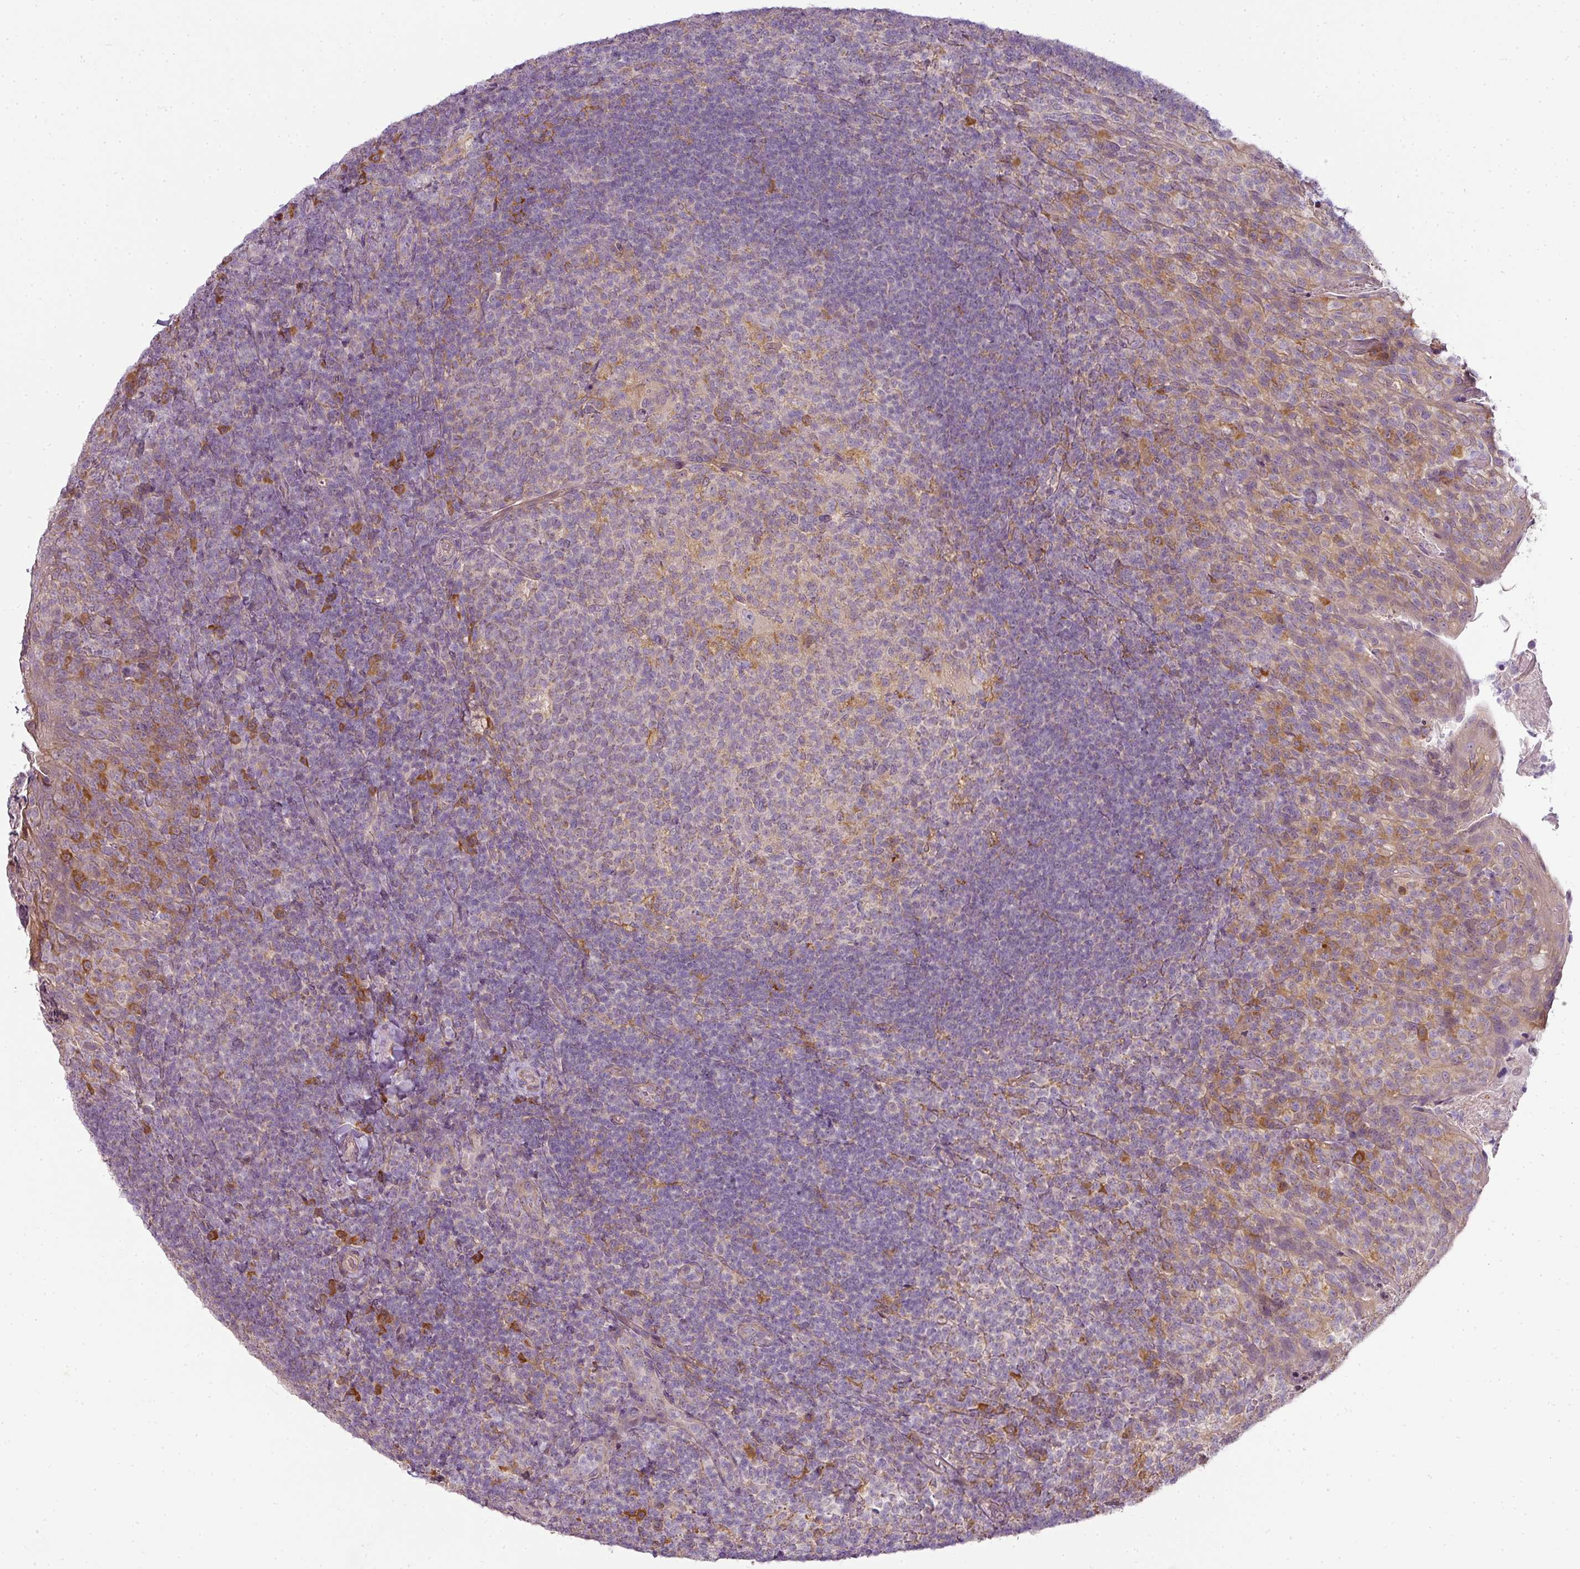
{"staining": {"intensity": "weak", "quantity": ">75%", "location": "cytoplasmic/membranous"}, "tissue": "tonsil", "cell_type": "Germinal center cells", "image_type": "normal", "snomed": [{"axis": "morphology", "description": "Normal tissue, NOS"}, {"axis": "topography", "description": "Tonsil"}], "caption": "Immunohistochemical staining of benign tonsil reveals >75% levels of weak cytoplasmic/membranous protein staining in about >75% of germinal center cells. (brown staining indicates protein expression, while blue staining denotes nuclei).", "gene": "LY75", "patient": {"sex": "female", "age": 10}}